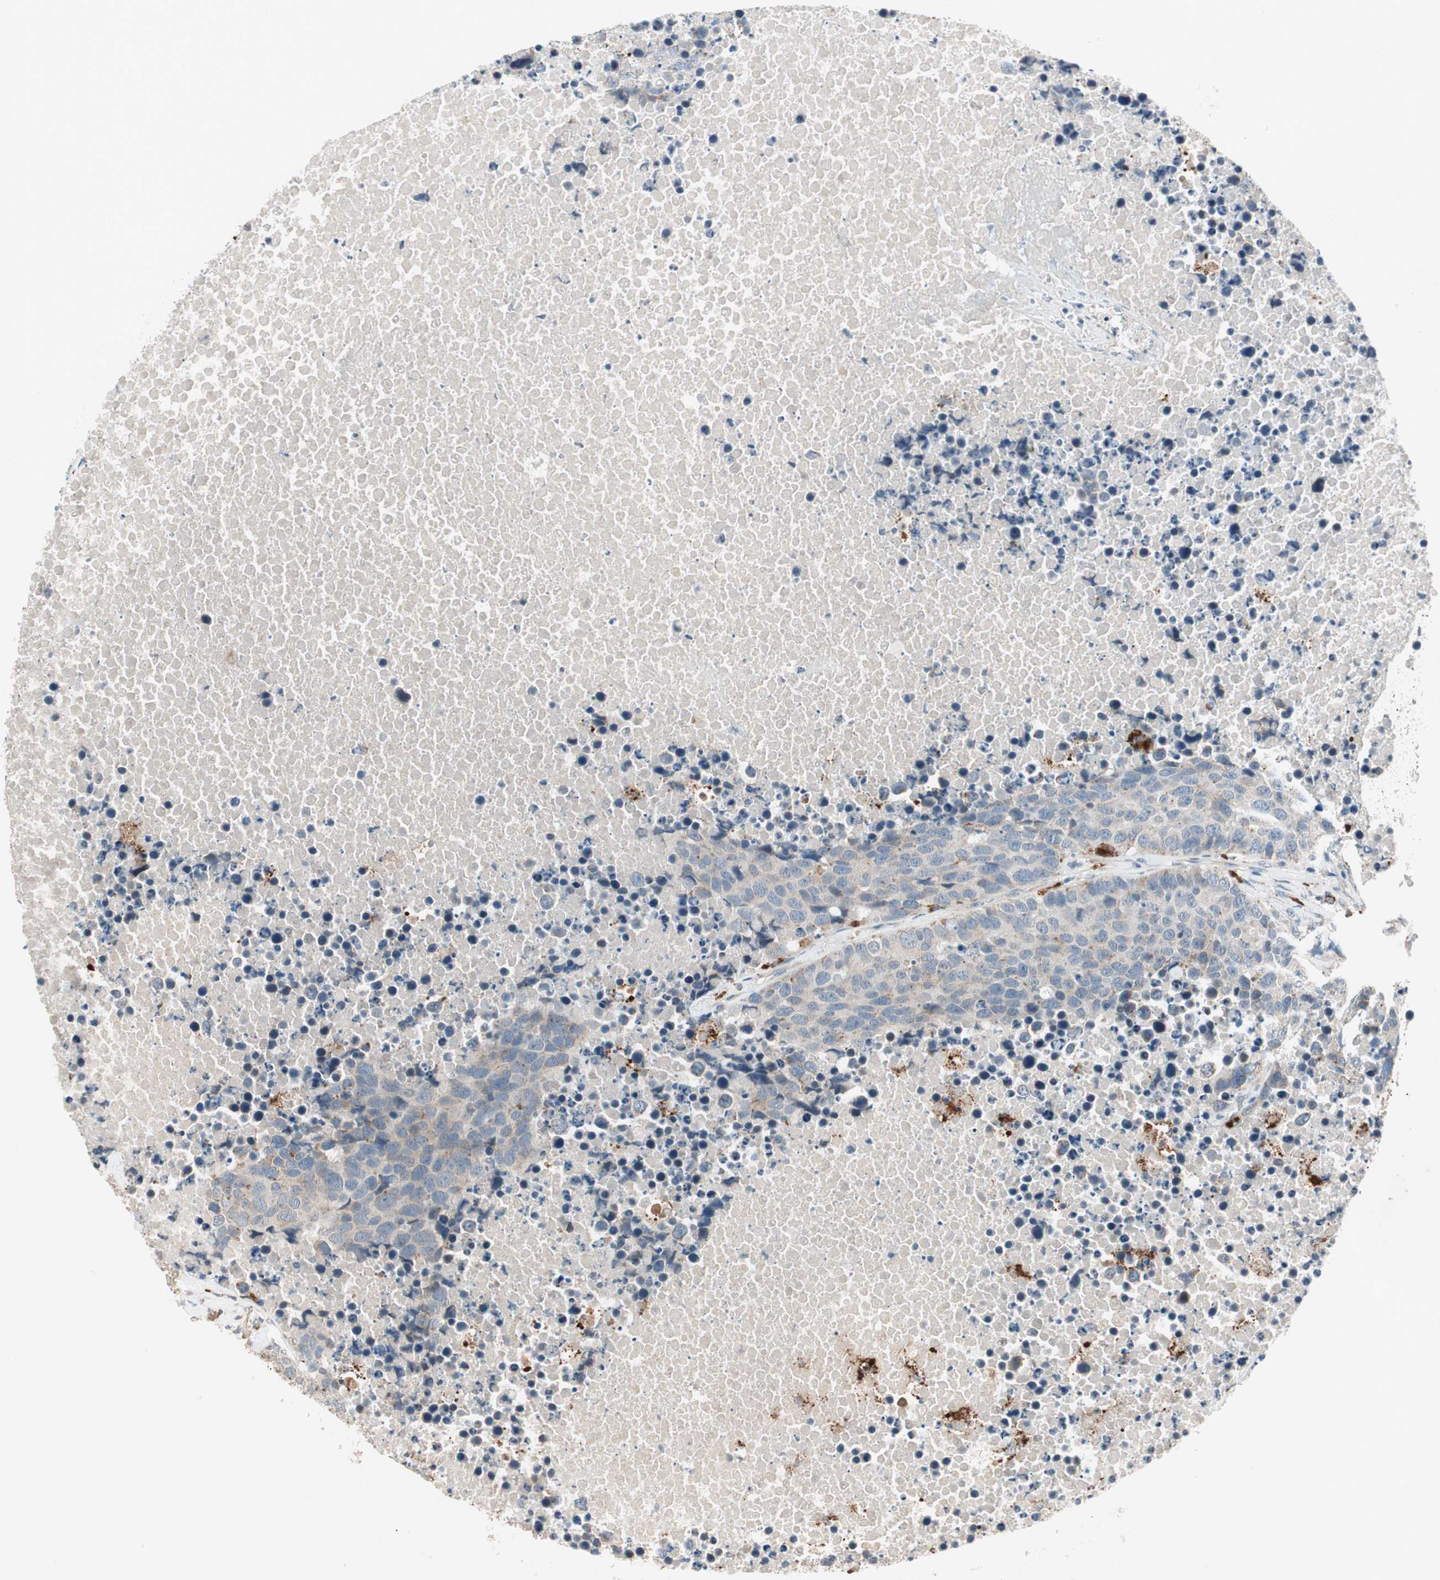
{"staining": {"intensity": "weak", "quantity": "25%-75%", "location": "cytoplasmic/membranous"}, "tissue": "carcinoid", "cell_type": "Tumor cells", "image_type": "cancer", "snomed": [{"axis": "morphology", "description": "Carcinoid, malignant, NOS"}, {"axis": "topography", "description": "Lung"}], "caption": "This is a micrograph of immunohistochemistry (IHC) staining of carcinoid (malignant), which shows weak positivity in the cytoplasmic/membranous of tumor cells.", "gene": "FGFR4", "patient": {"sex": "male", "age": 60}}